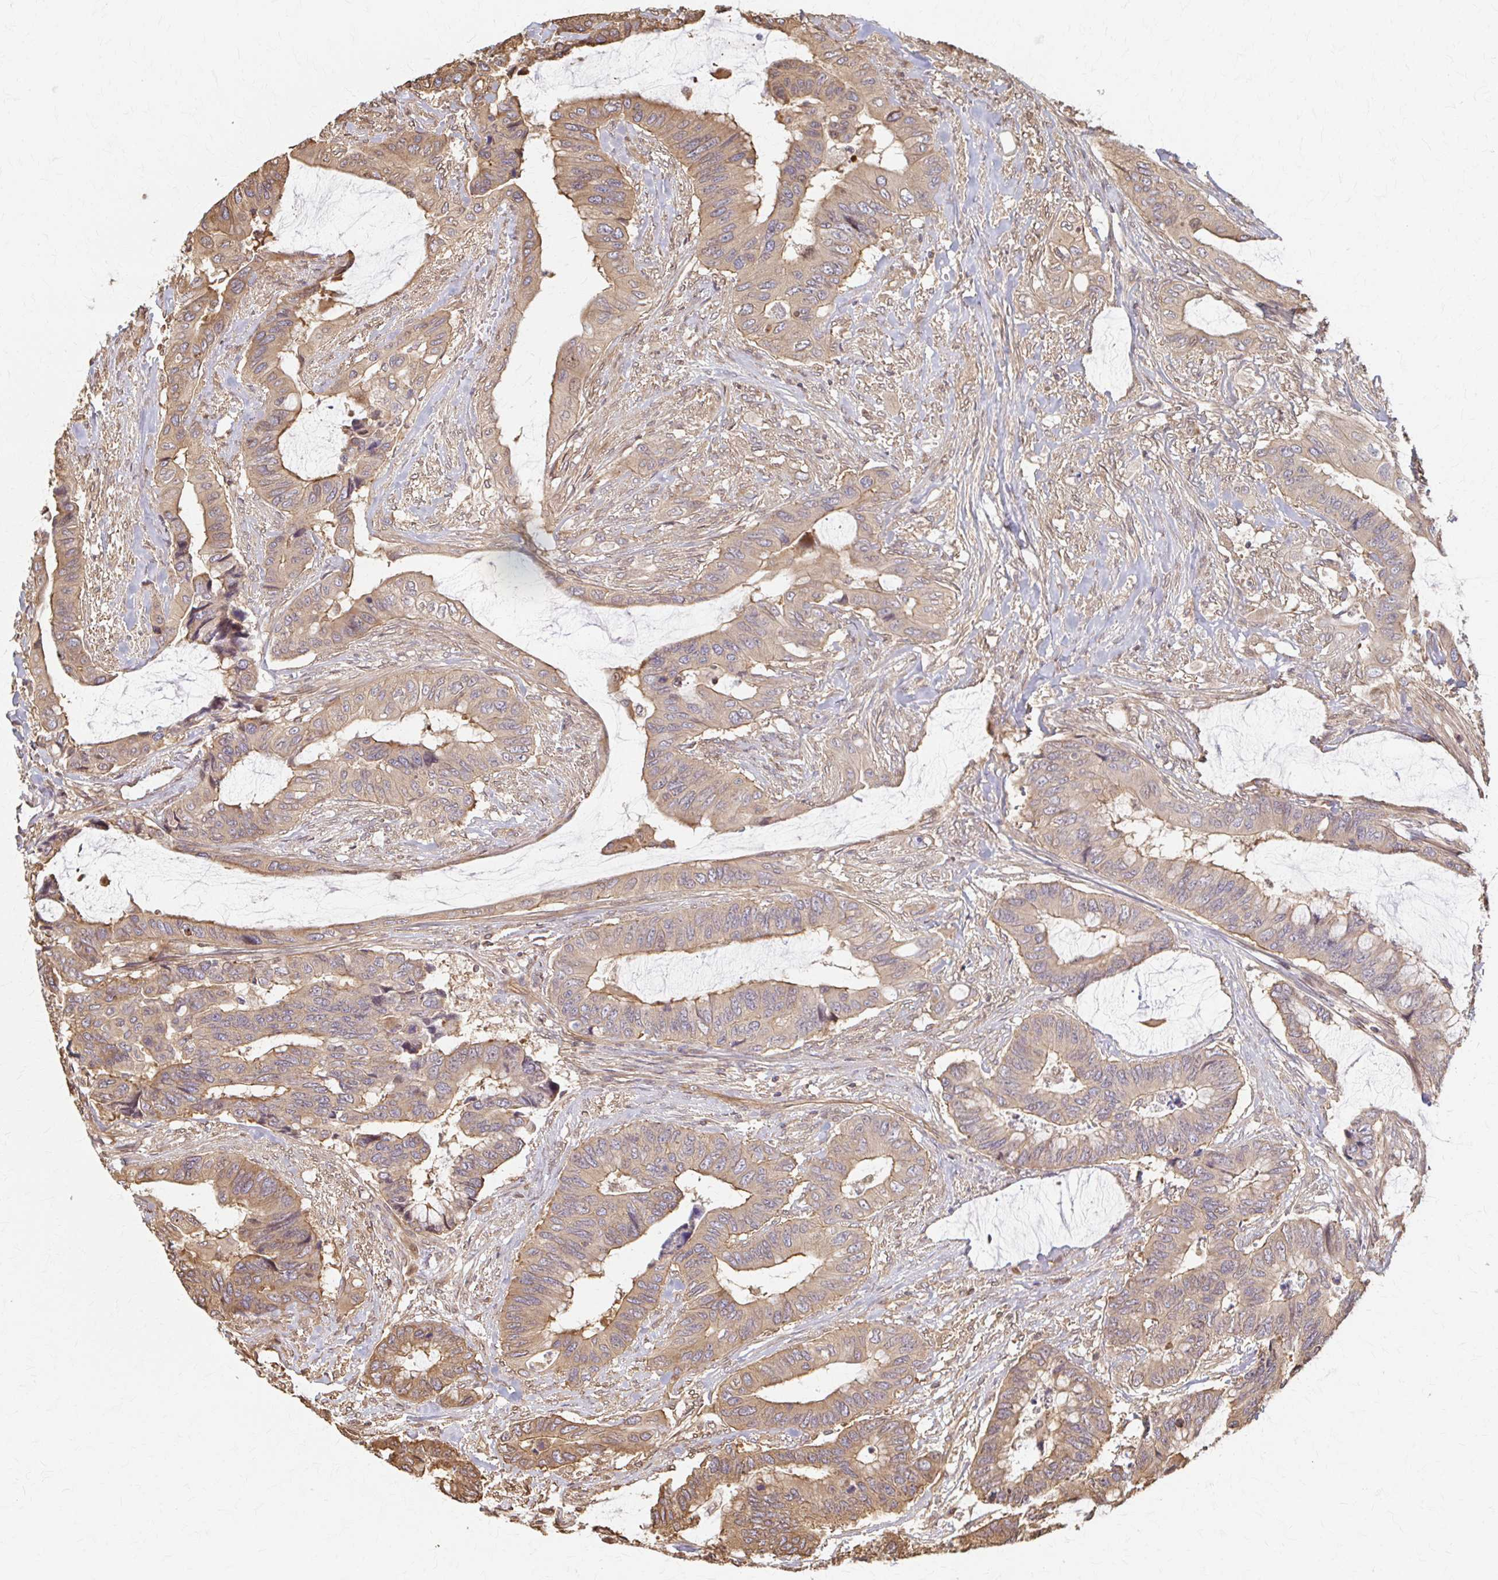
{"staining": {"intensity": "moderate", "quantity": ">75%", "location": "cytoplasmic/membranous"}, "tissue": "colorectal cancer", "cell_type": "Tumor cells", "image_type": "cancer", "snomed": [{"axis": "morphology", "description": "Adenocarcinoma, NOS"}, {"axis": "topography", "description": "Rectum"}], "caption": "This is a histology image of IHC staining of adenocarcinoma (colorectal), which shows moderate expression in the cytoplasmic/membranous of tumor cells.", "gene": "ARHGAP35", "patient": {"sex": "female", "age": 59}}